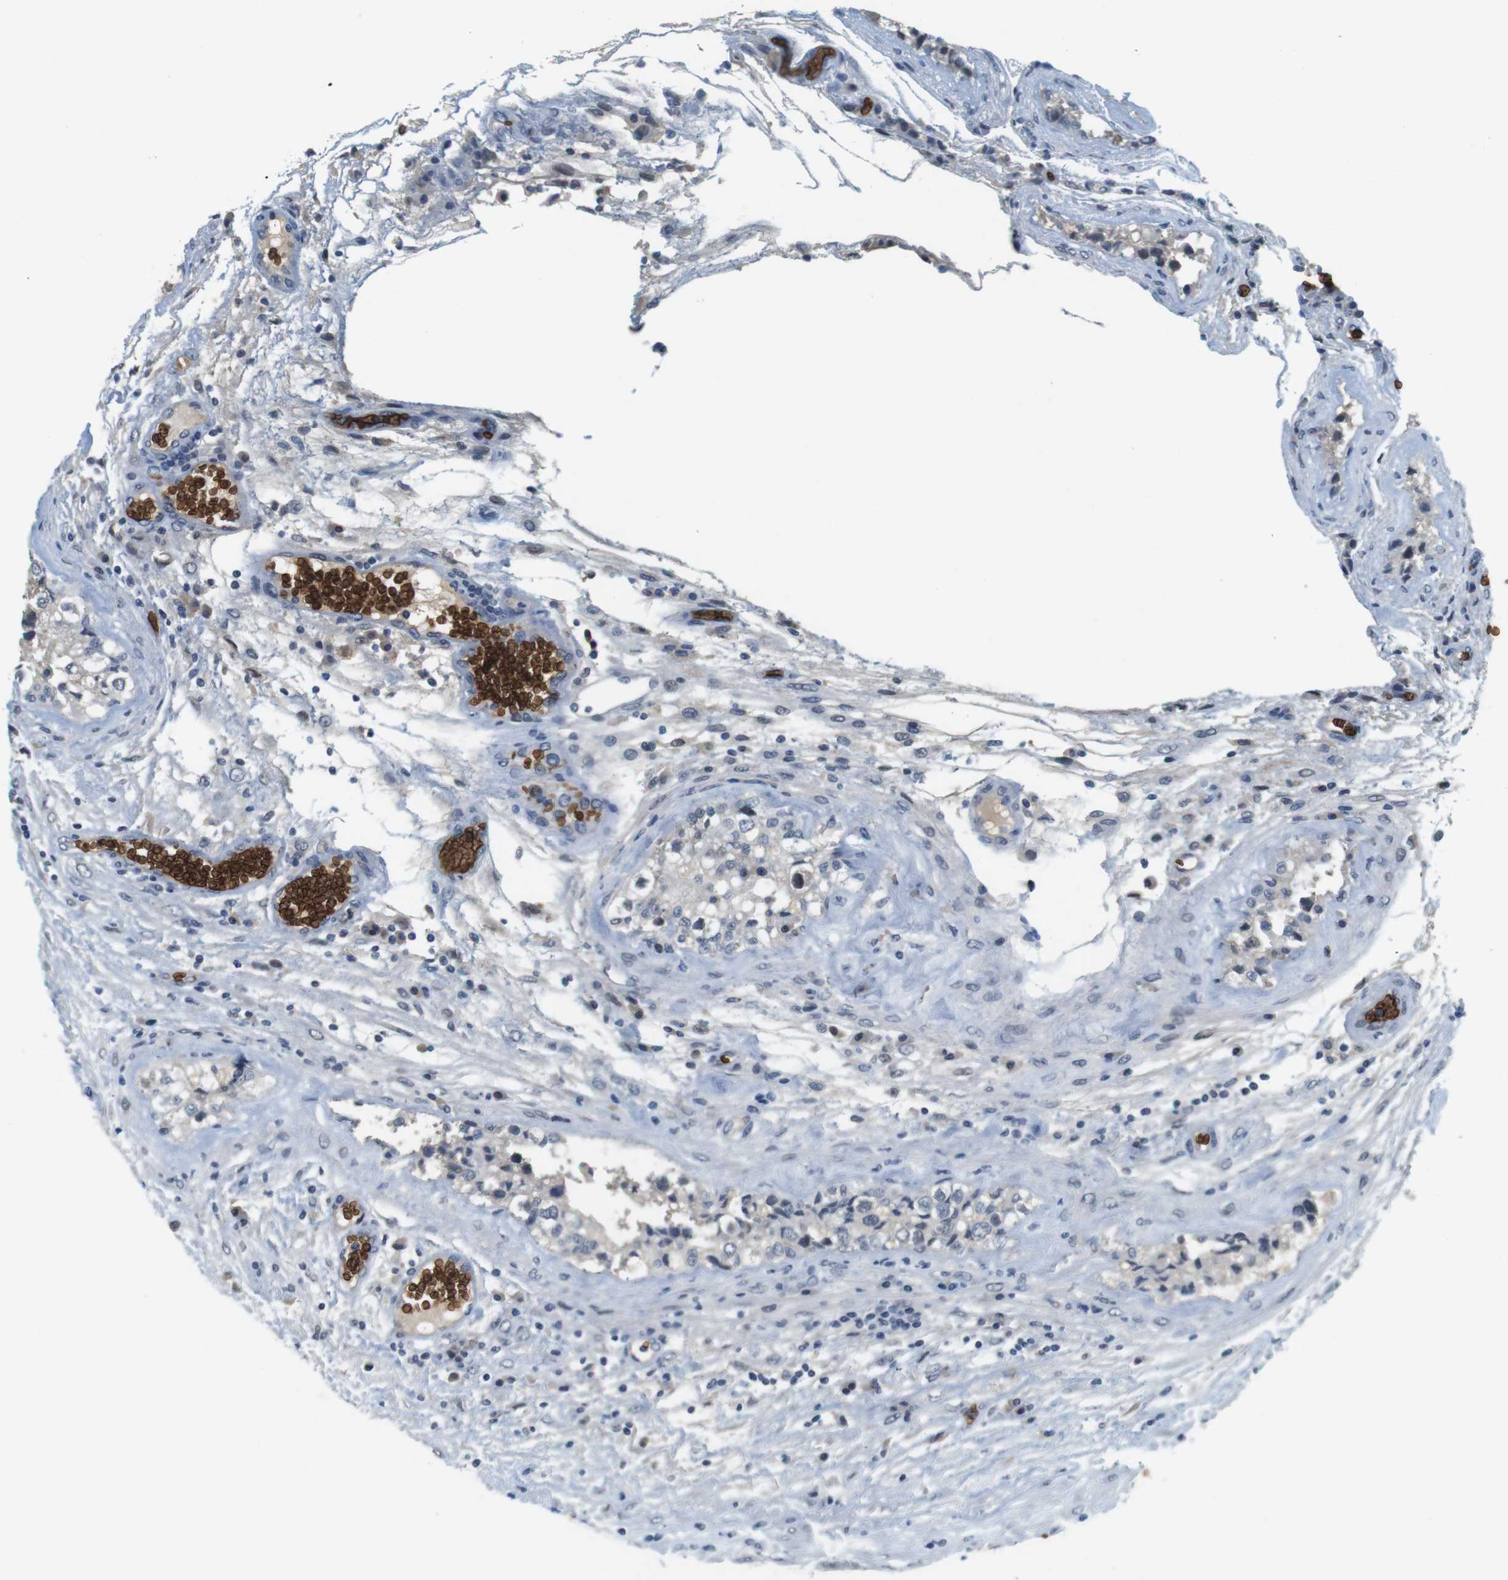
{"staining": {"intensity": "negative", "quantity": "none", "location": "none"}, "tissue": "testis cancer", "cell_type": "Tumor cells", "image_type": "cancer", "snomed": [{"axis": "morphology", "description": "Carcinoma, Embryonal, NOS"}, {"axis": "topography", "description": "Testis"}], "caption": "A photomicrograph of embryonal carcinoma (testis) stained for a protein exhibits no brown staining in tumor cells. (DAB immunohistochemistry with hematoxylin counter stain).", "gene": "SLC4A1", "patient": {"sex": "male", "age": 36}}